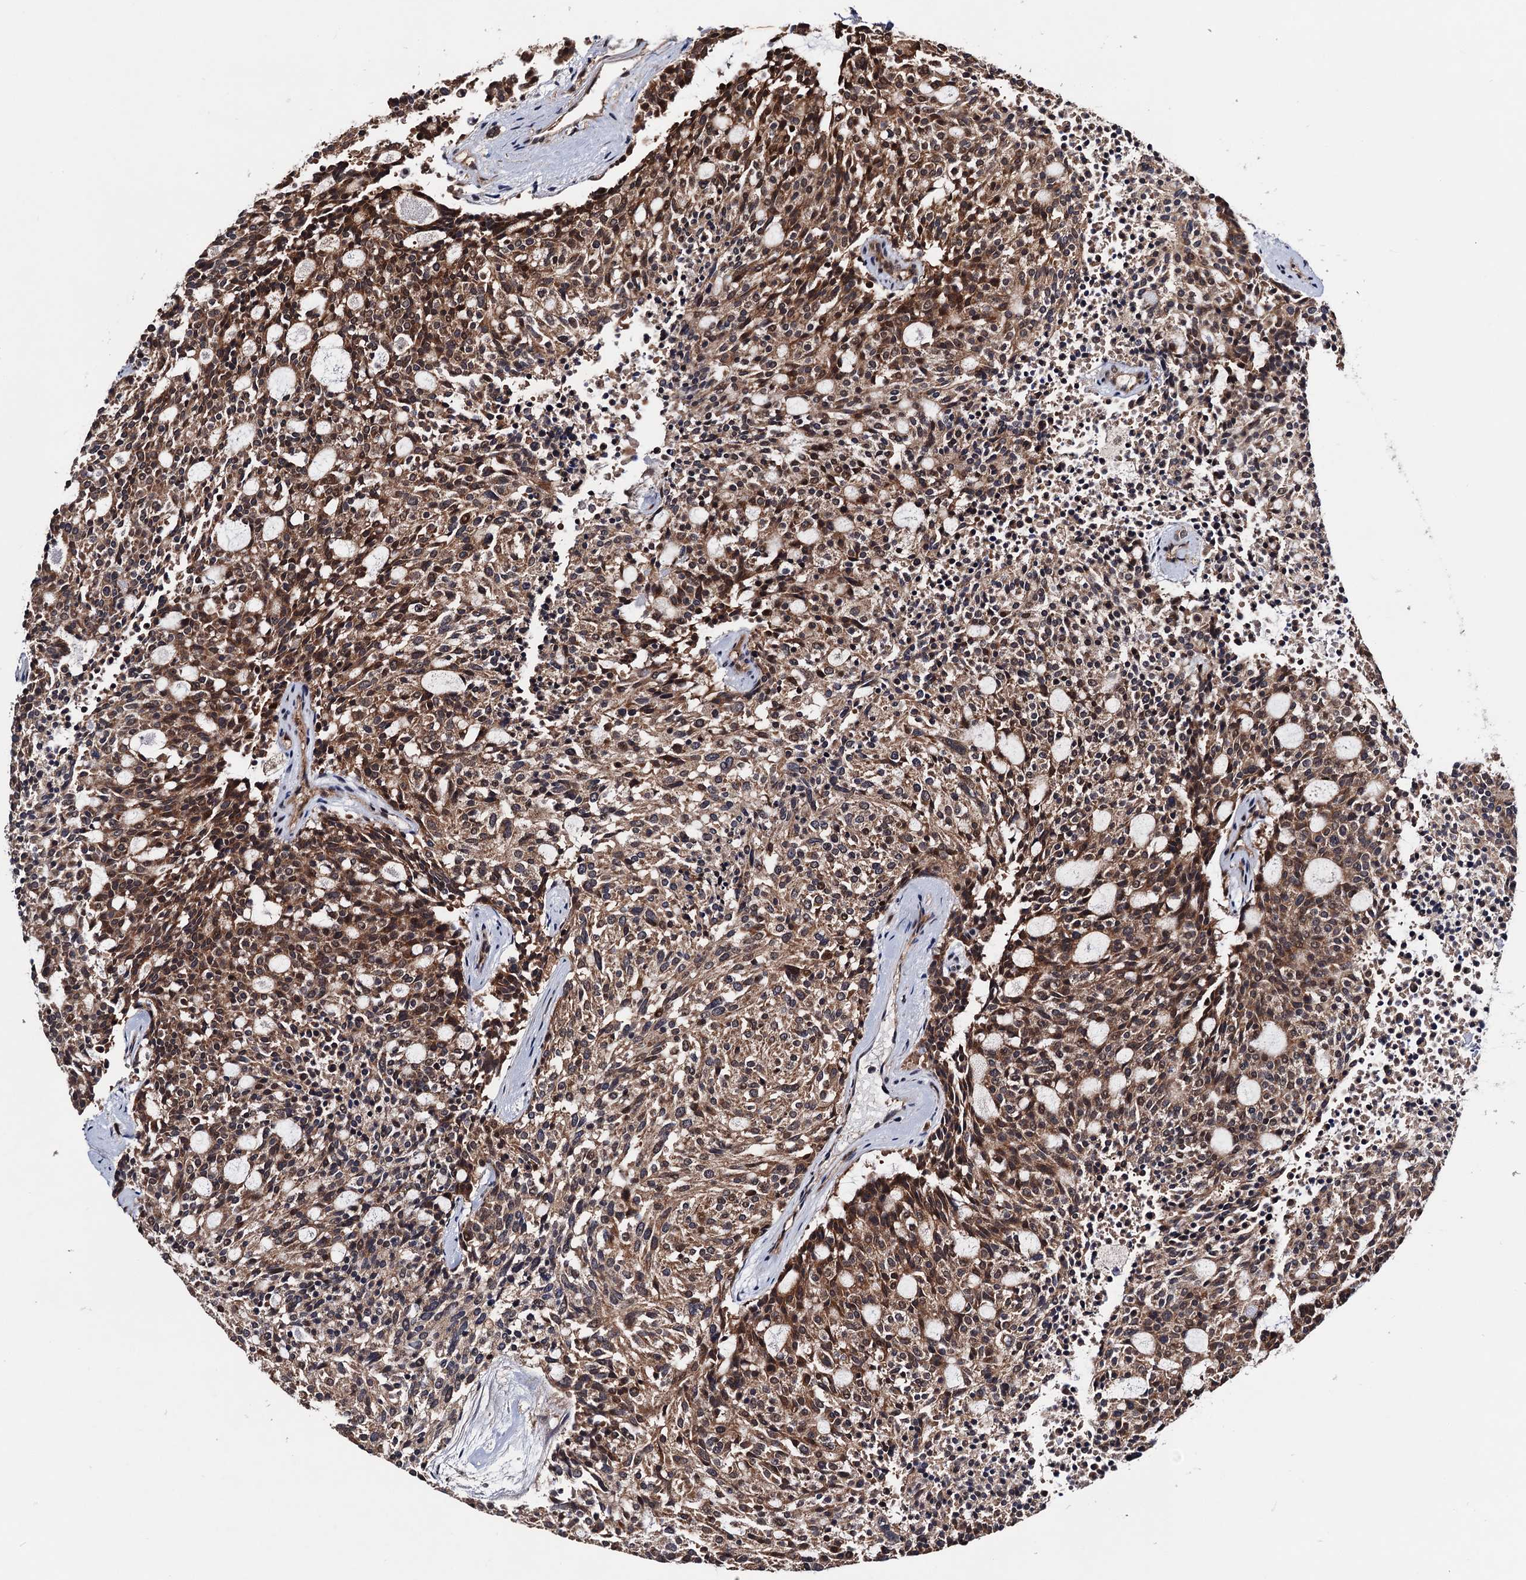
{"staining": {"intensity": "strong", "quantity": ">75%", "location": "cytoplasmic/membranous"}, "tissue": "carcinoid", "cell_type": "Tumor cells", "image_type": "cancer", "snomed": [{"axis": "morphology", "description": "Carcinoid, malignant, NOS"}, {"axis": "topography", "description": "Pancreas"}], "caption": "Approximately >75% of tumor cells in carcinoid show strong cytoplasmic/membranous protein expression as visualized by brown immunohistochemical staining.", "gene": "NAA16", "patient": {"sex": "female", "age": 54}}